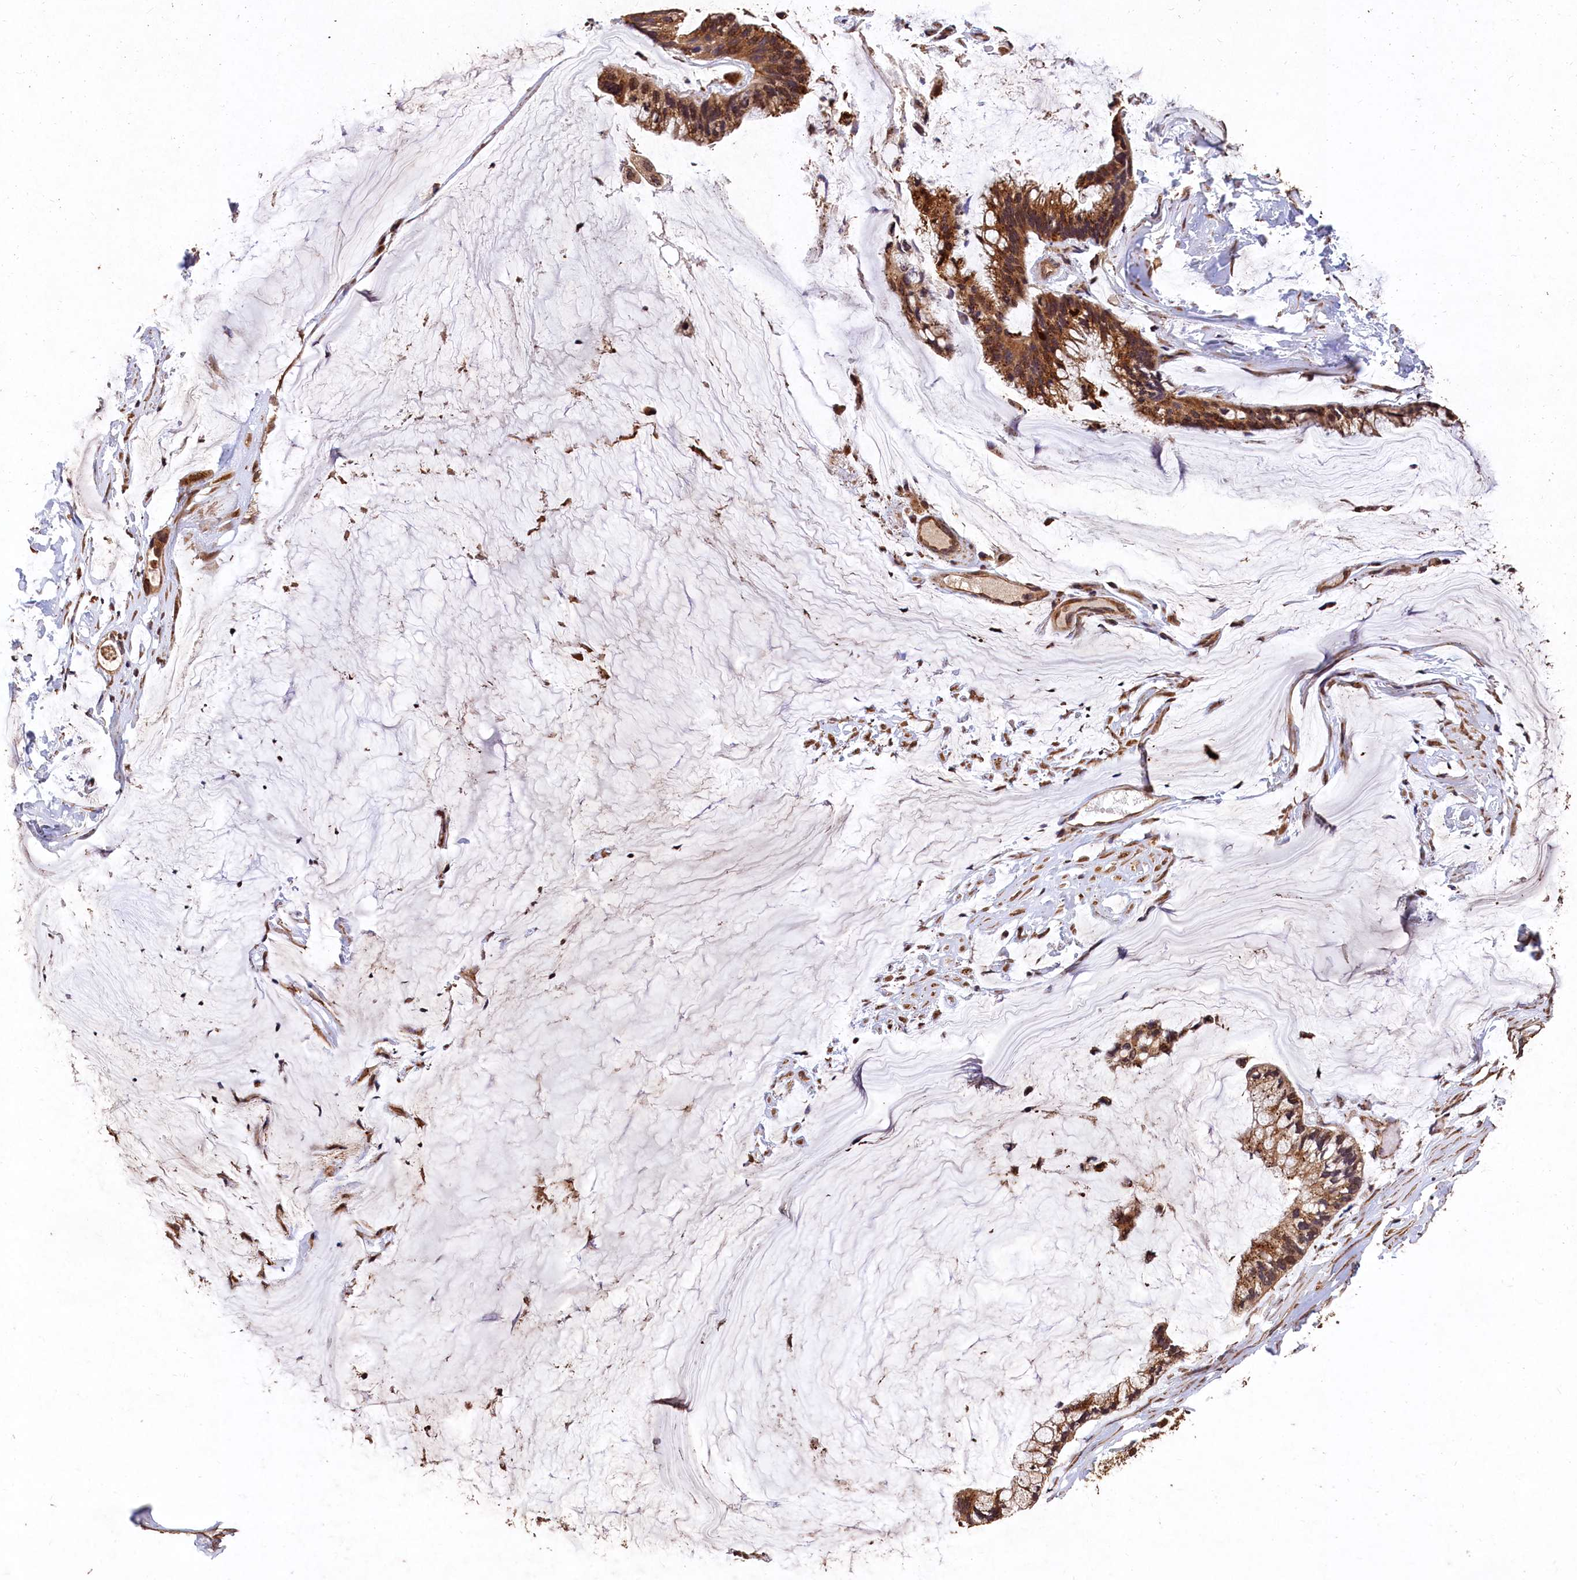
{"staining": {"intensity": "strong", "quantity": ">75%", "location": "cytoplasmic/membranous"}, "tissue": "ovarian cancer", "cell_type": "Tumor cells", "image_type": "cancer", "snomed": [{"axis": "morphology", "description": "Cystadenocarcinoma, mucinous, NOS"}, {"axis": "topography", "description": "Ovary"}], "caption": "High-power microscopy captured an immunohistochemistry micrograph of ovarian mucinous cystadenocarcinoma, revealing strong cytoplasmic/membranous positivity in about >75% of tumor cells. The protein is stained brown, and the nuclei are stained in blue (DAB (3,3'-diaminobenzidine) IHC with brightfield microscopy, high magnification).", "gene": "LSM4", "patient": {"sex": "female", "age": 39}}